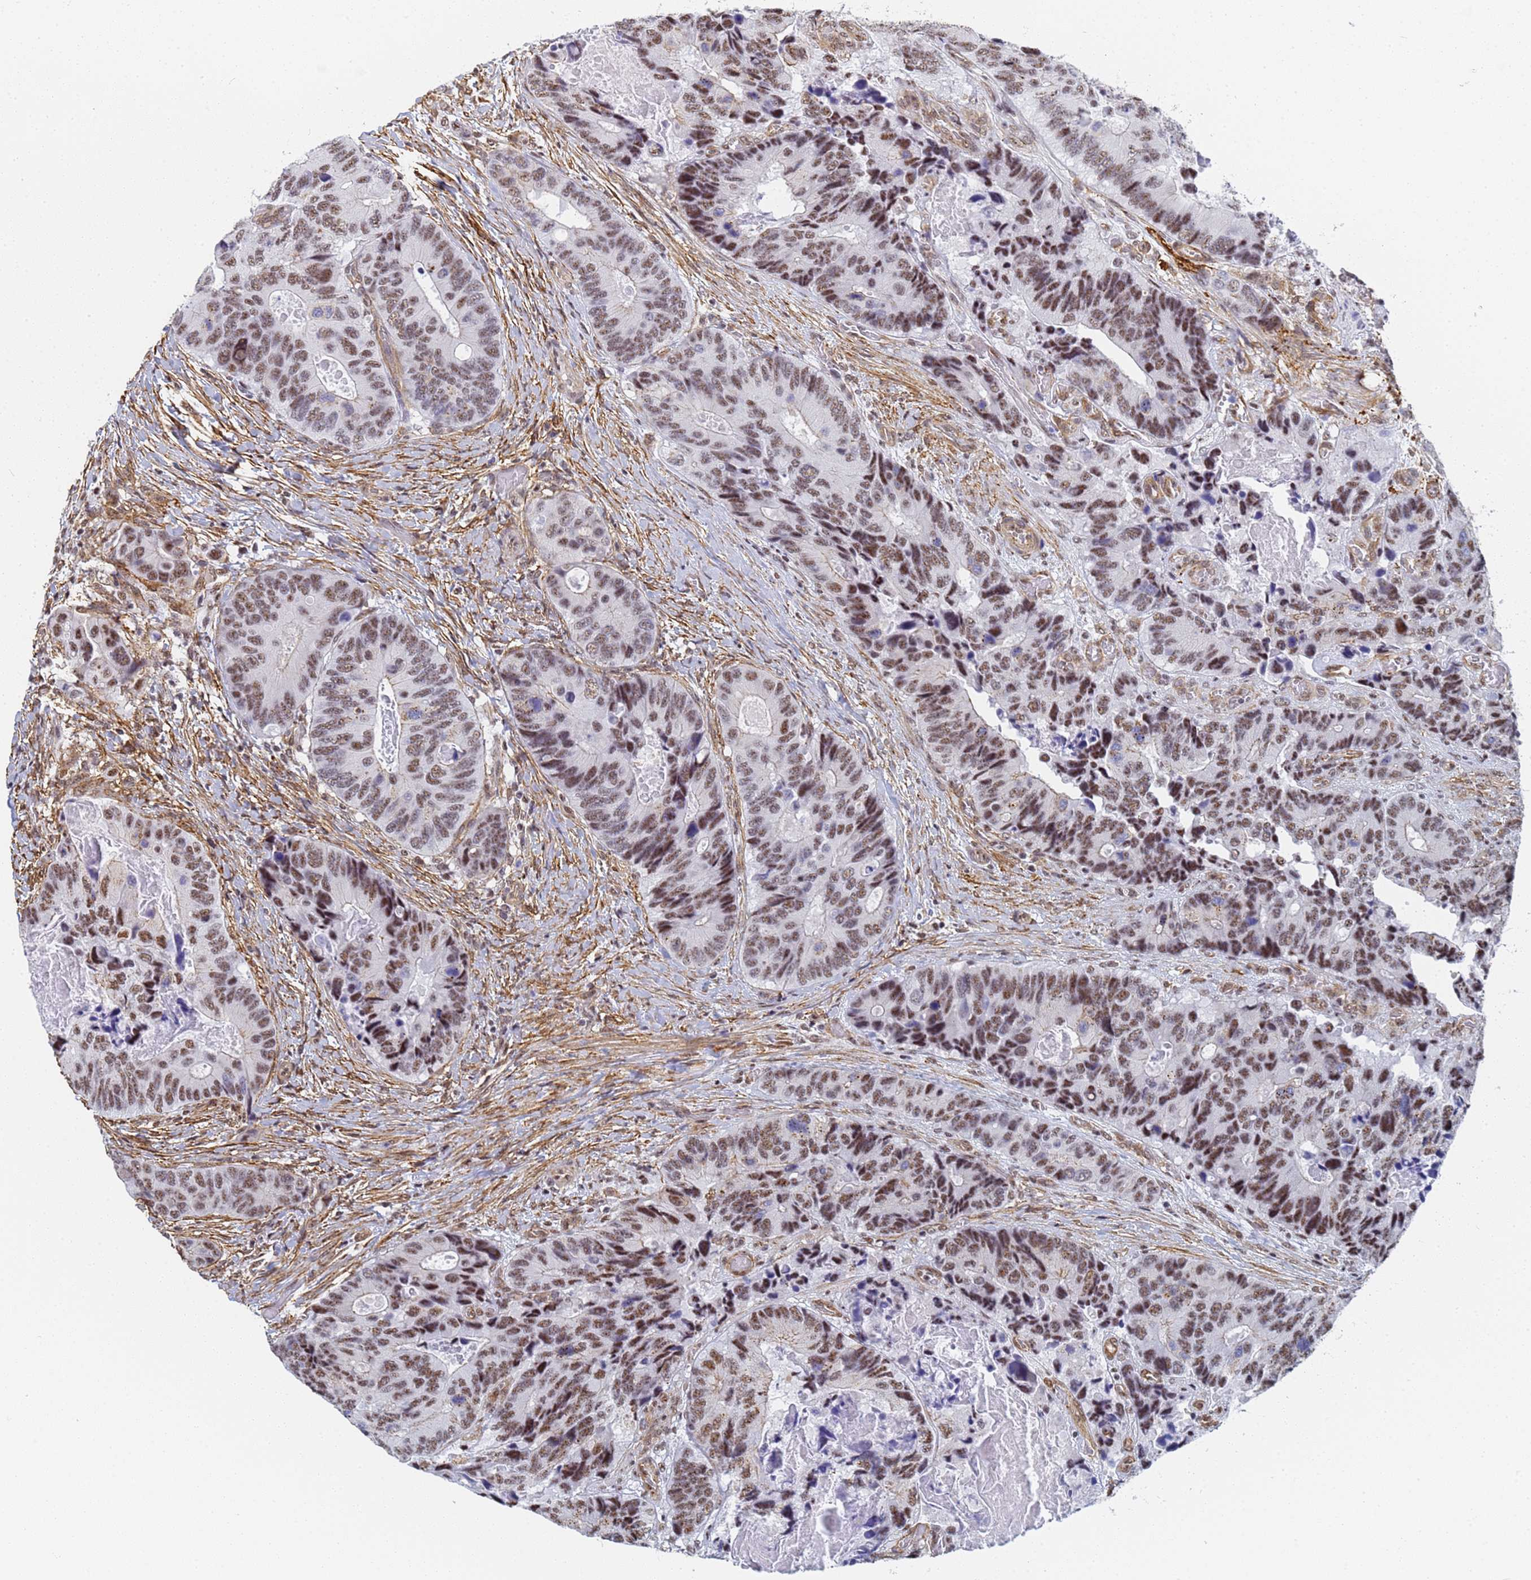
{"staining": {"intensity": "moderate", "quantity": ">75%", "location": "nuclear"}, "tissue": "colorectal cancer", "cell_type": "Tumor cells", "image_type": "cancer", "snomed": [{"axis": "morphology", "description": "Adenocarcinoma, NOS"}, {"axis": "topography", "description": "Colon"}], "caption": "Immunohistochemistry (IHC) image of human colorectal cancer stained for a protein (brown), which displays medium levels of moderate nuclear positivity in about >75% of tumor cells.", "gene": "PRRT4", "patient": {"sex": "male", "age": 84}}